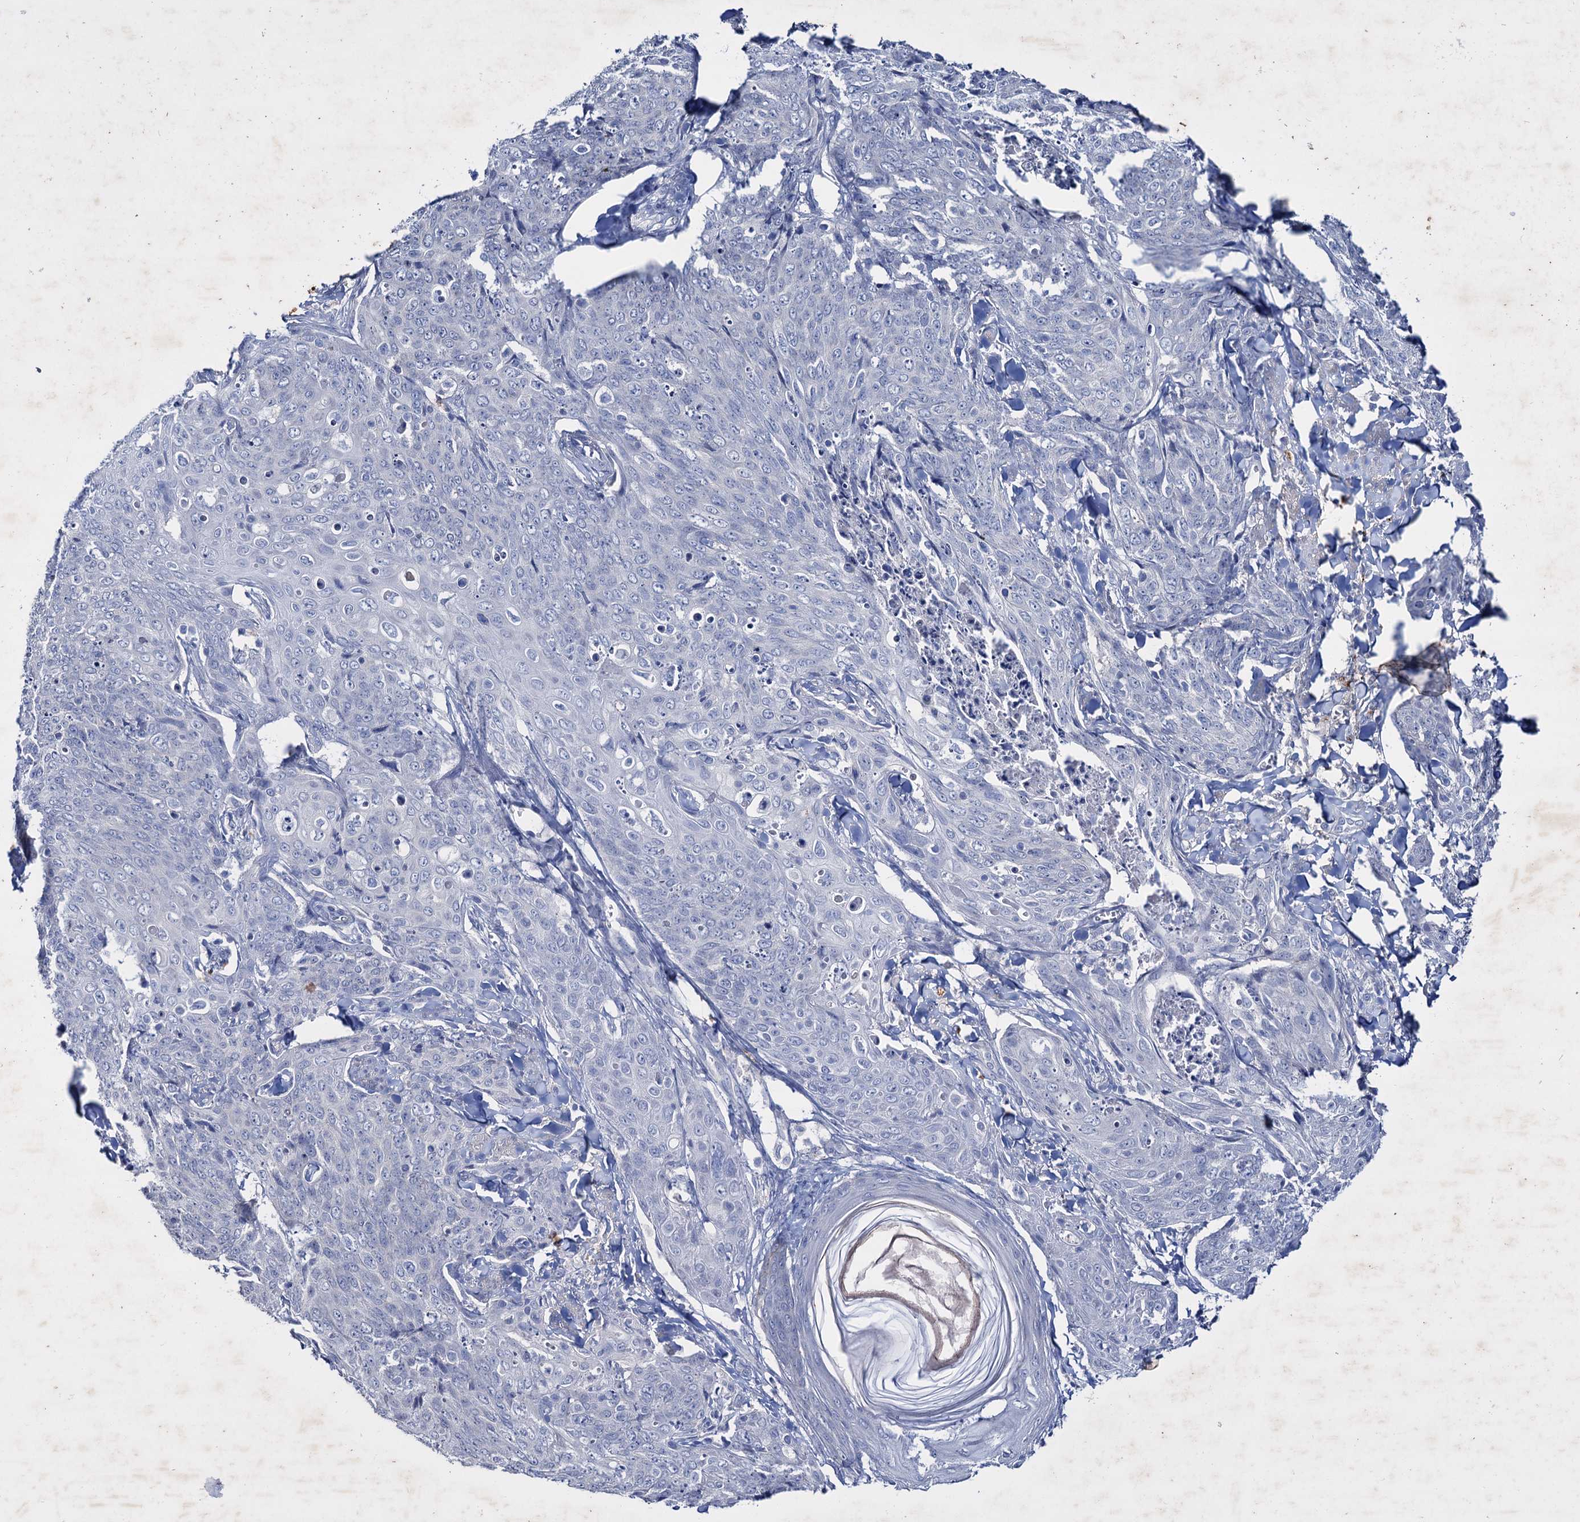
{"staining": {"intensity": "negative", "quantity": "none", "location": "none"}, "tissue": "skin cancer", "cell_type": "Tumor cells", "image_type": "cancer", "snomed": [{"axis": "morphology", "description": "Squamous cell carcinoma, NOS"}, {"axis": "topography", "description": "Skin"}, {"axis": "topography", "description": "Vulva"}], "caption": "DAB immunohistochemical staining of squamous cell carcinoma (skin) demonstrates no significant staining in tumor cells. Brightfield microscopy of immunohistochemistry stained with DAB (brown) and hematoxylin (blue), captured at high magnification.", "gene": "LYZL4", "patient": {"sex": "female", "age": 85}}